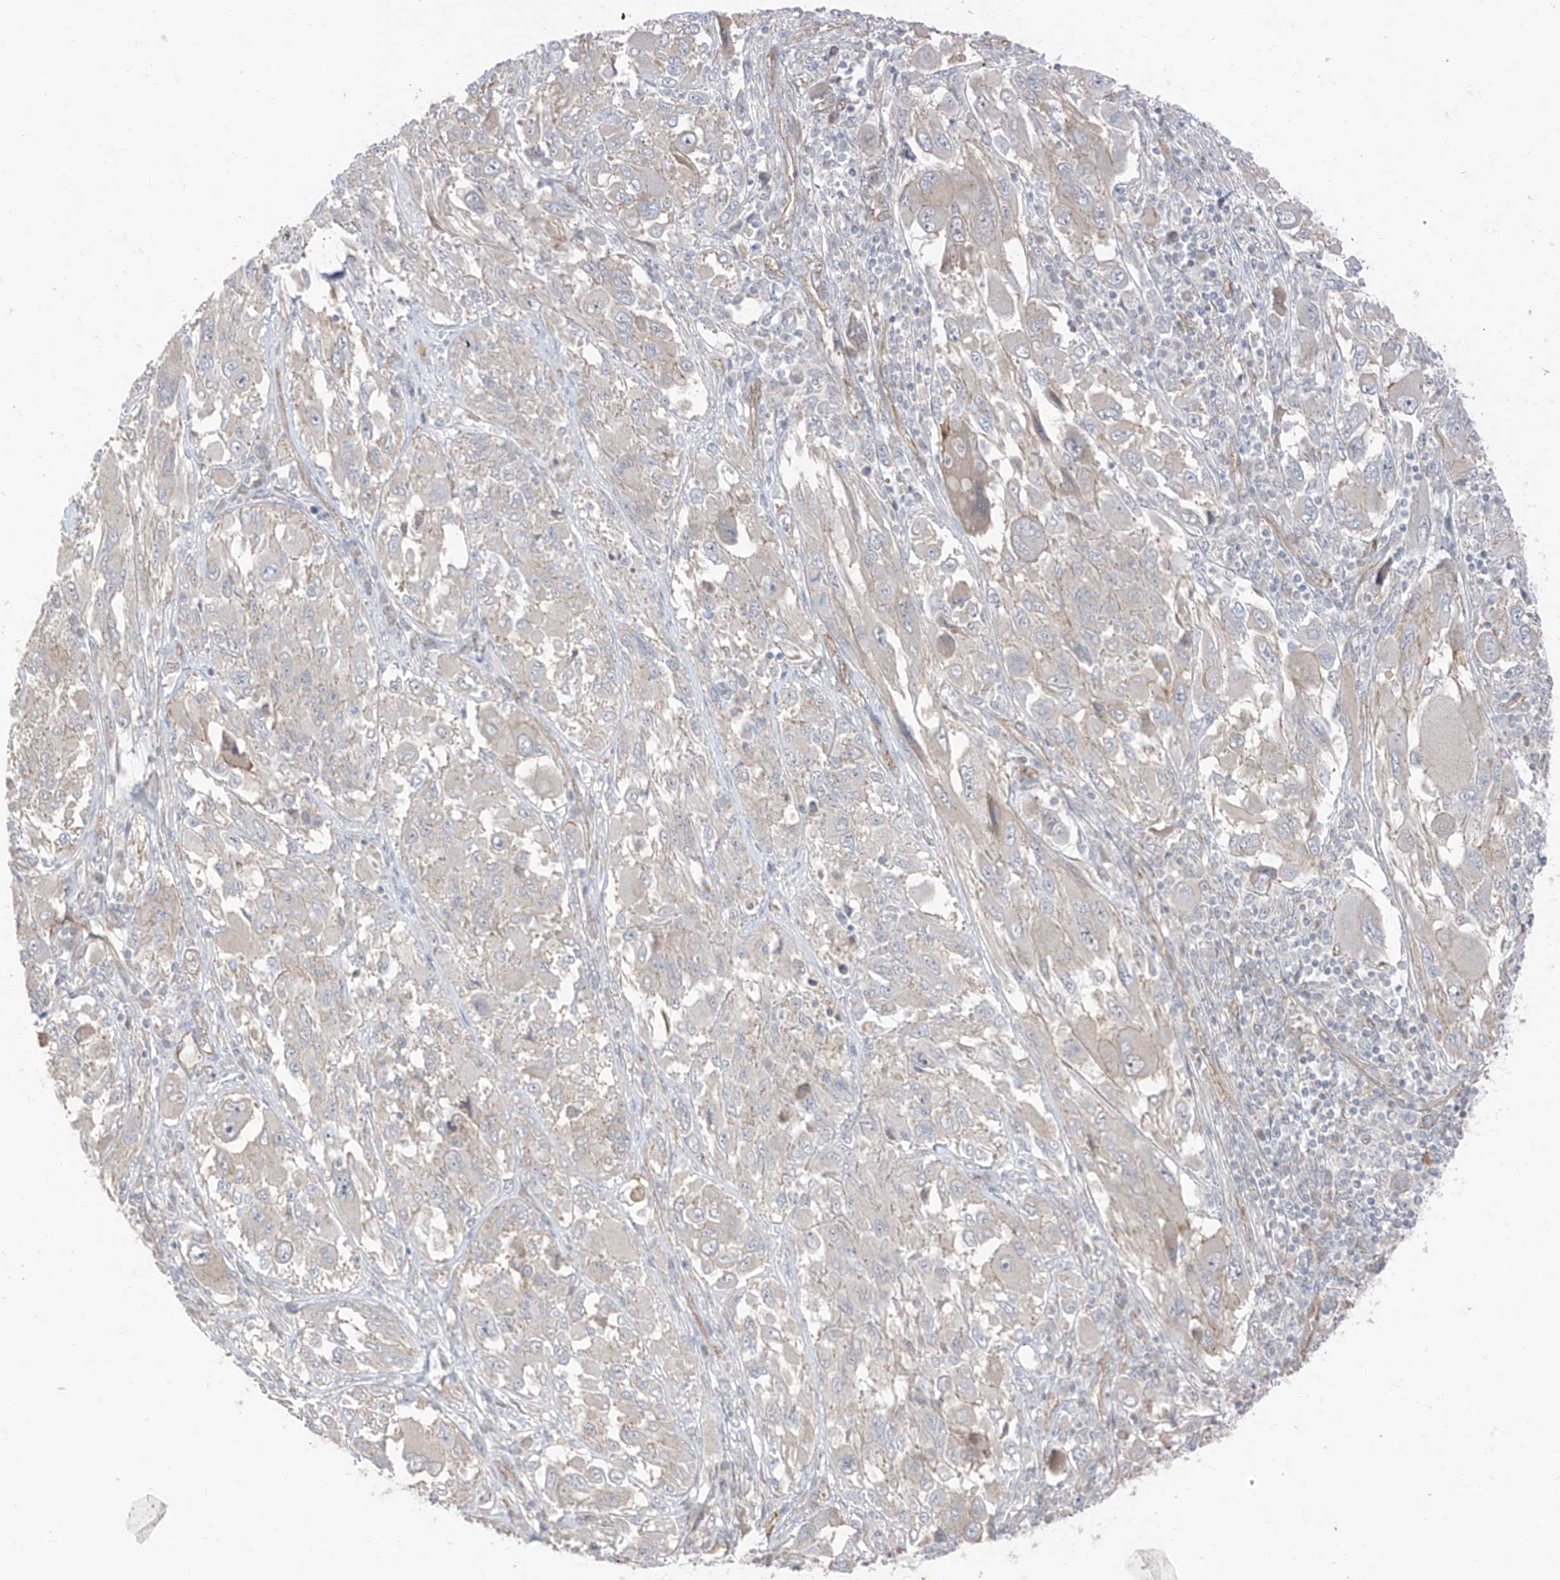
{"staining": {"intensity": "negative", "quantity": "none", "location": "none"}, "tissue": "melanoma", "cell_type": "Tumor cells", "image_type": "cancer", "snomed": [{"axis": "morphology", "description": "Malignant melanoma, NOS"}, {"axis": "topography", "description": "Skin"}], "caption": "Immunohistochemical staining of malignant melanoma displays no significant staining in tumor cells.", "gene": "EPHX4", "patient": {"sex": "female", "age": 91}}